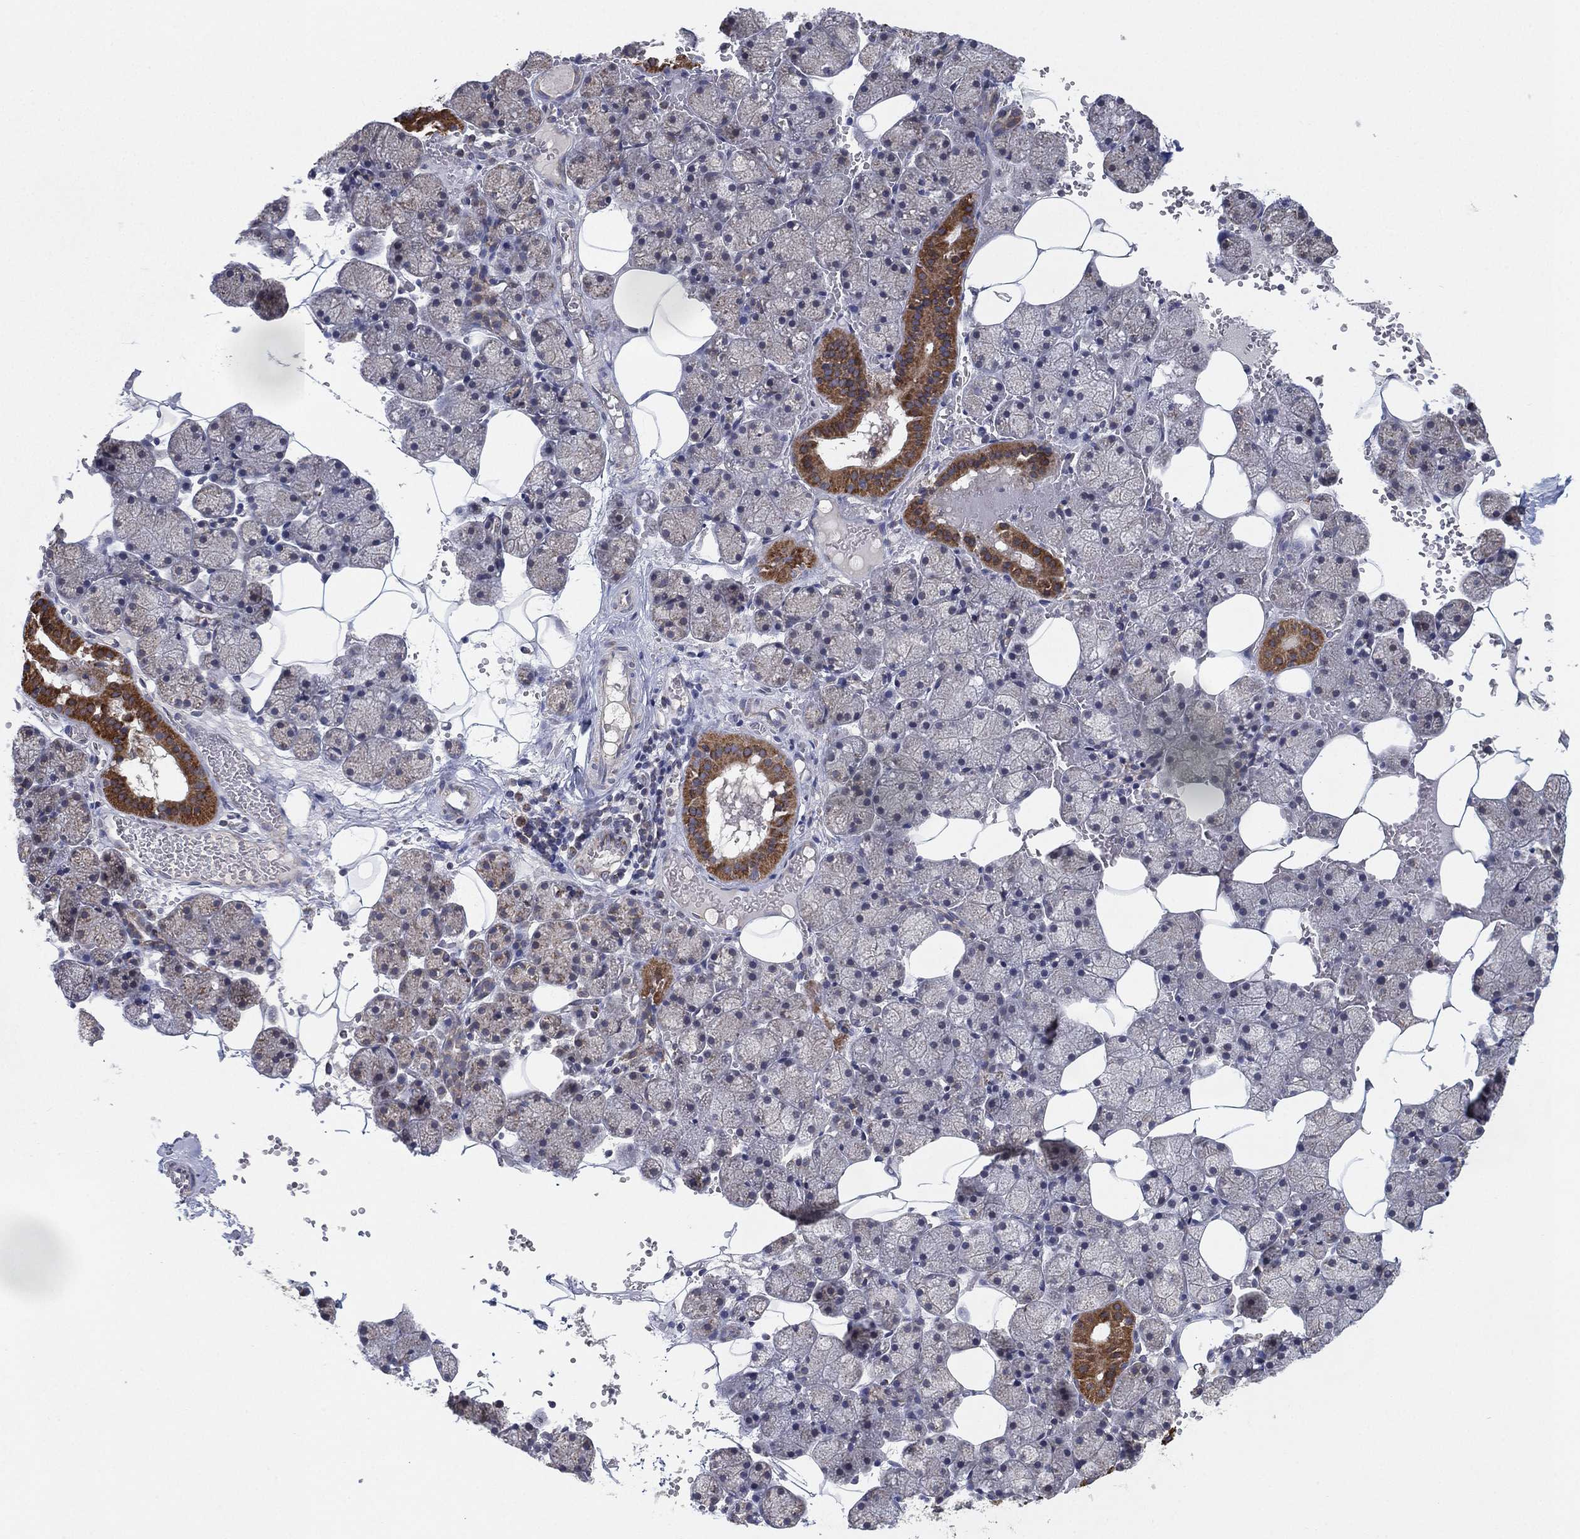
{"staining": {"intensity": "strong", "quantity": "<25%", "location": "cytoplasmic/membranous"}, "tissue": "salivary gland", "cell_type": "Glandular cells", "image_type": "normal", "snomed": [{"axis": "morphology", "description": "Normal tissue, NOS"}, {"axis": "topography", "description": "Salivary gland"}], "caption": "A high-resolution histopathology image shows immunohistochemistry (IHC) staining of benign salivary gland, which shows strong cytoplasmic/membranous staining in approximately <25% of glandular cells.", "gene": "PSMG4", "patient": {"sex": "male", "age": 38}}